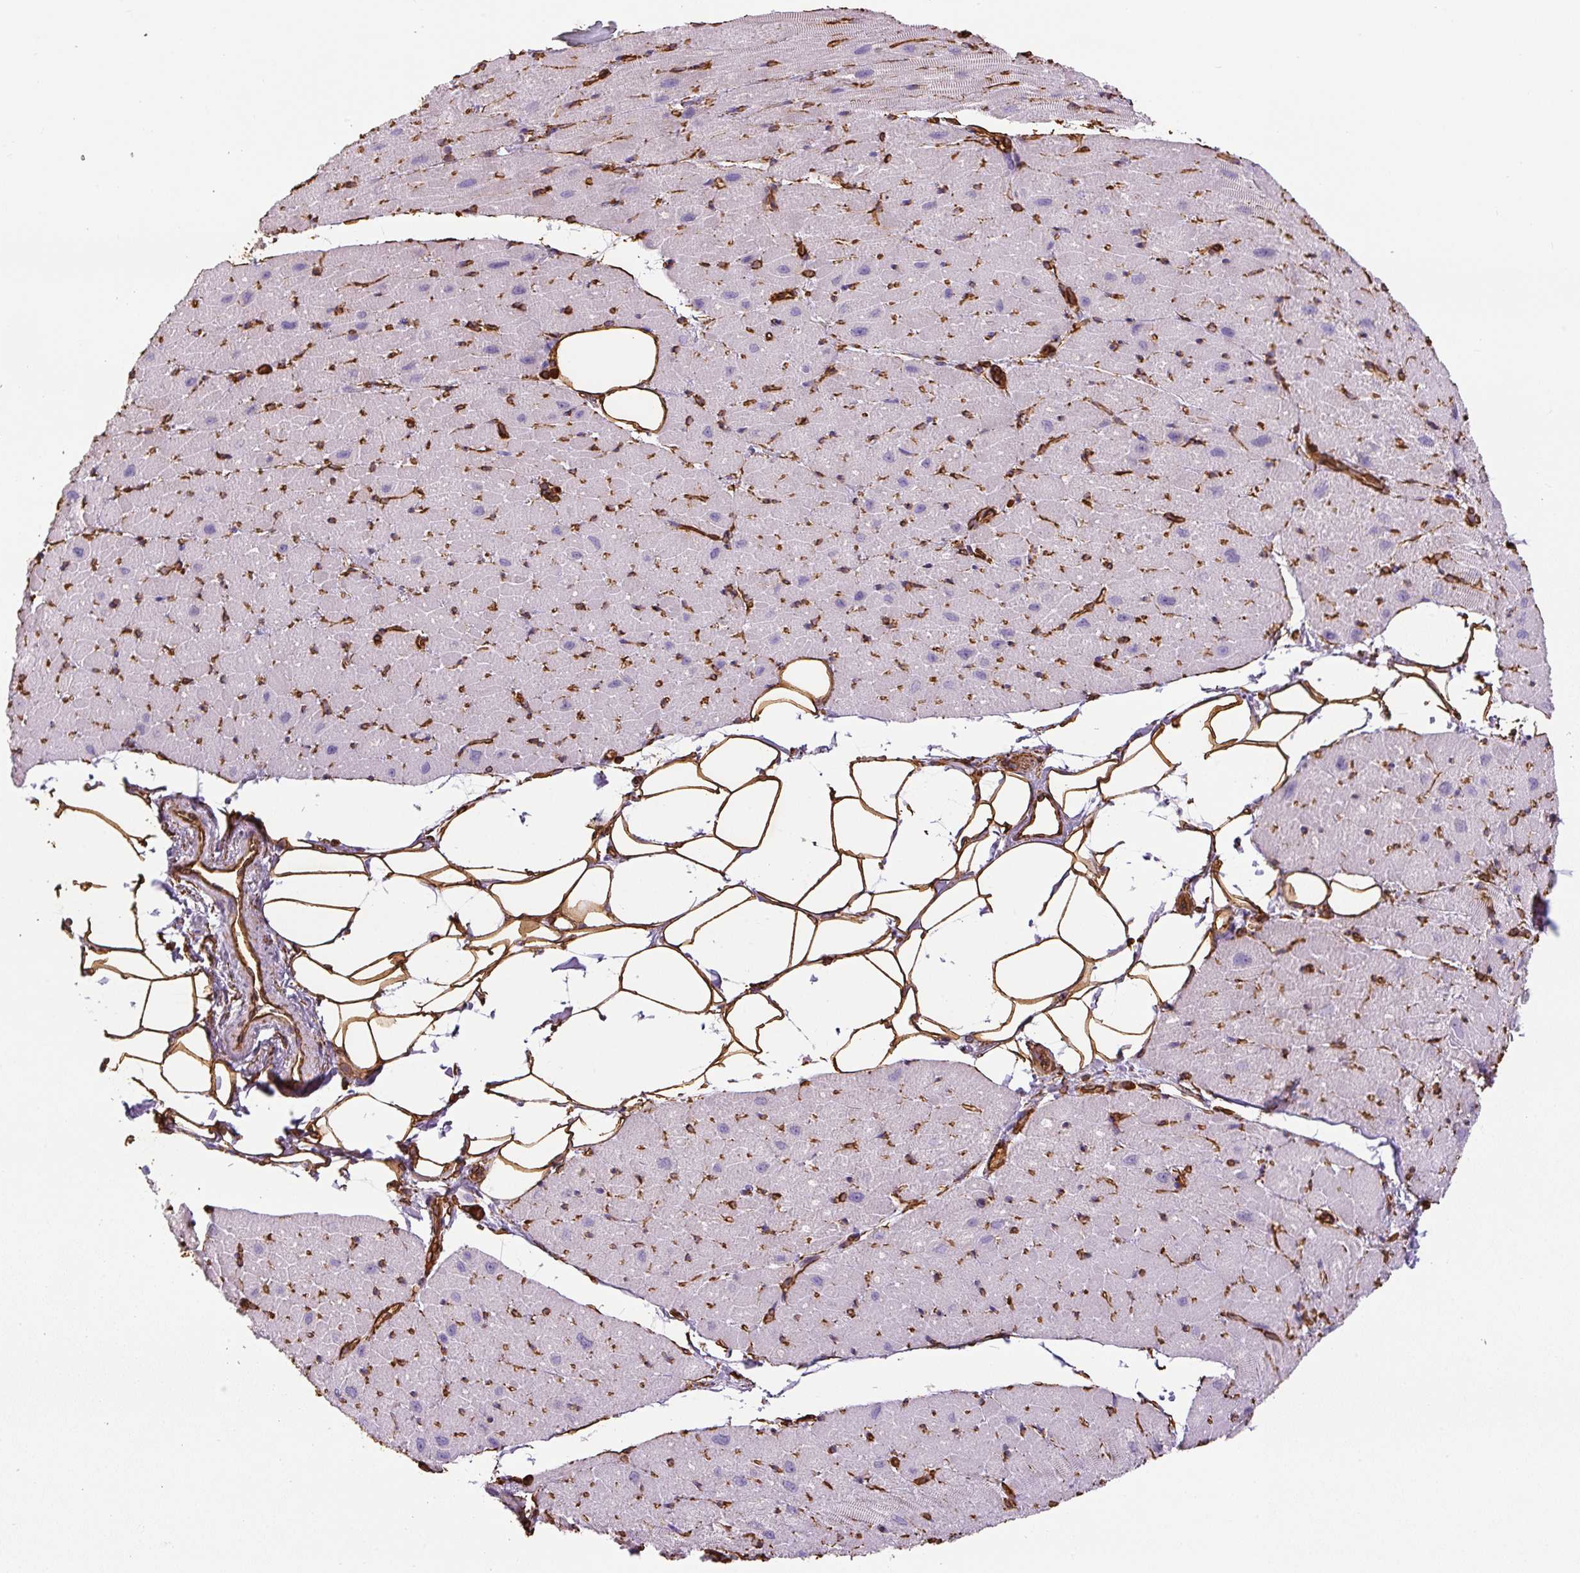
{"staining": {"intensity": "negative", "quantity": "none", "location": "none"}, "tissue": "heart muscle", "cell_type": "Cardiomyocytes", "image_type": "normal", "snomed": [{"axis": "morphology", "description": "Normal tissue, NOS"}, {"axis": "topography", "description": "Heart"}], "caption": "Cardiomyocytes show no significant staining in normal heart muscle. (DAB (3,3'-diaminobenzidine) IHC visualized using brightfield microscopy, high magnification).", "gene": "VIM", "patient": {"sex": "male", "age": 62}}